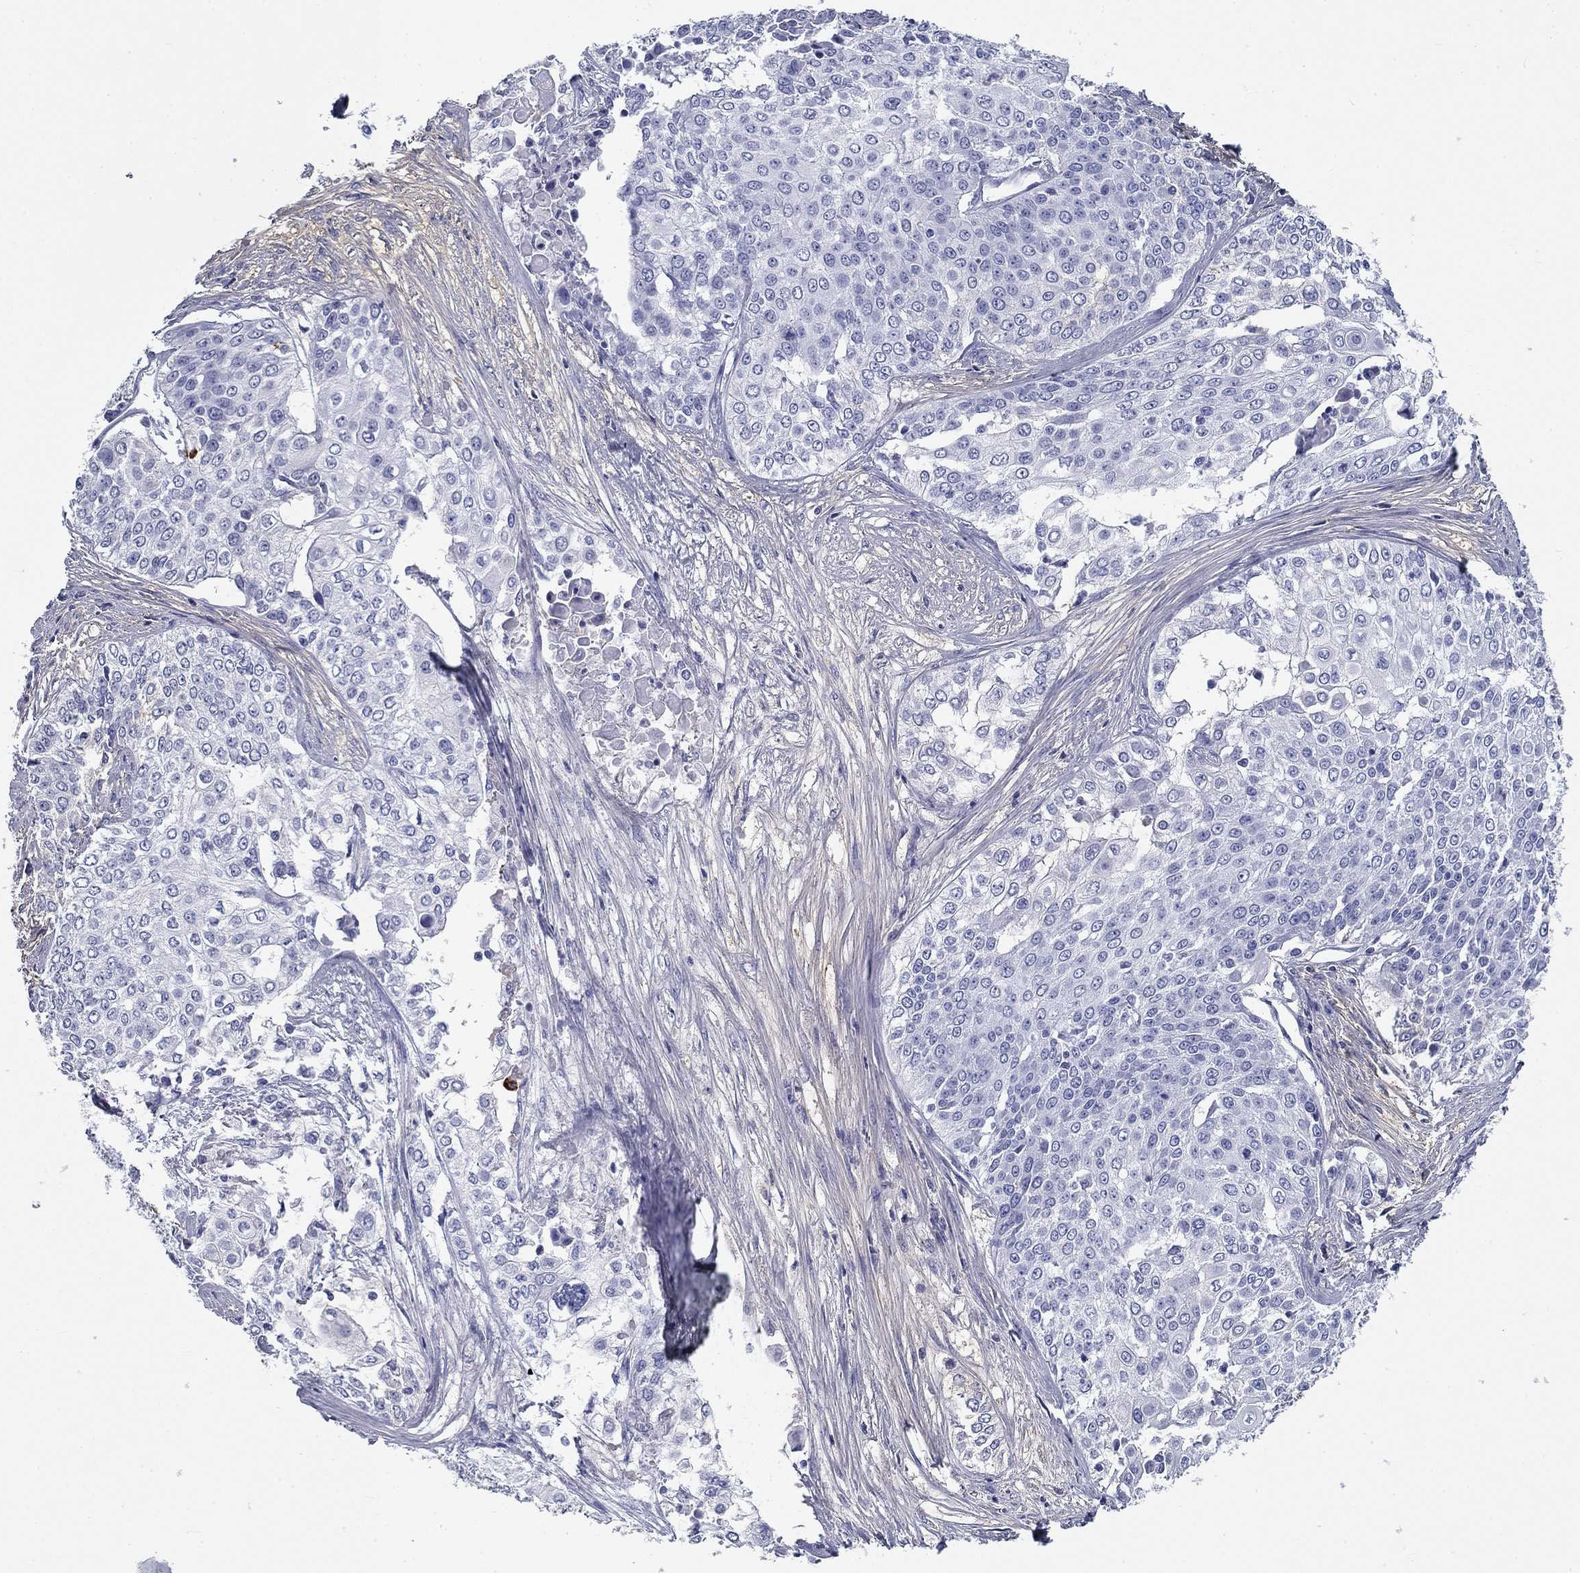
{"staining": {"intensity": "negative", "quantity": "none", "location": "none"}, "tissue": "cervical cancer", "cell_type": "Tumor cells", "image_type": "cancer", "snomed": [{"axis": "morphology", "description": "Squamous cell carcinoma, NOS"}, {"axis": "topography", "description": "Cervix"}], "caption": "This is a histopathology image of IHC staining of squamous cell carcinoma (cervical), which shows no expression in tumor cells.", "gene": "CD40LG", "patient": {"sex": "female", "age": 39}}